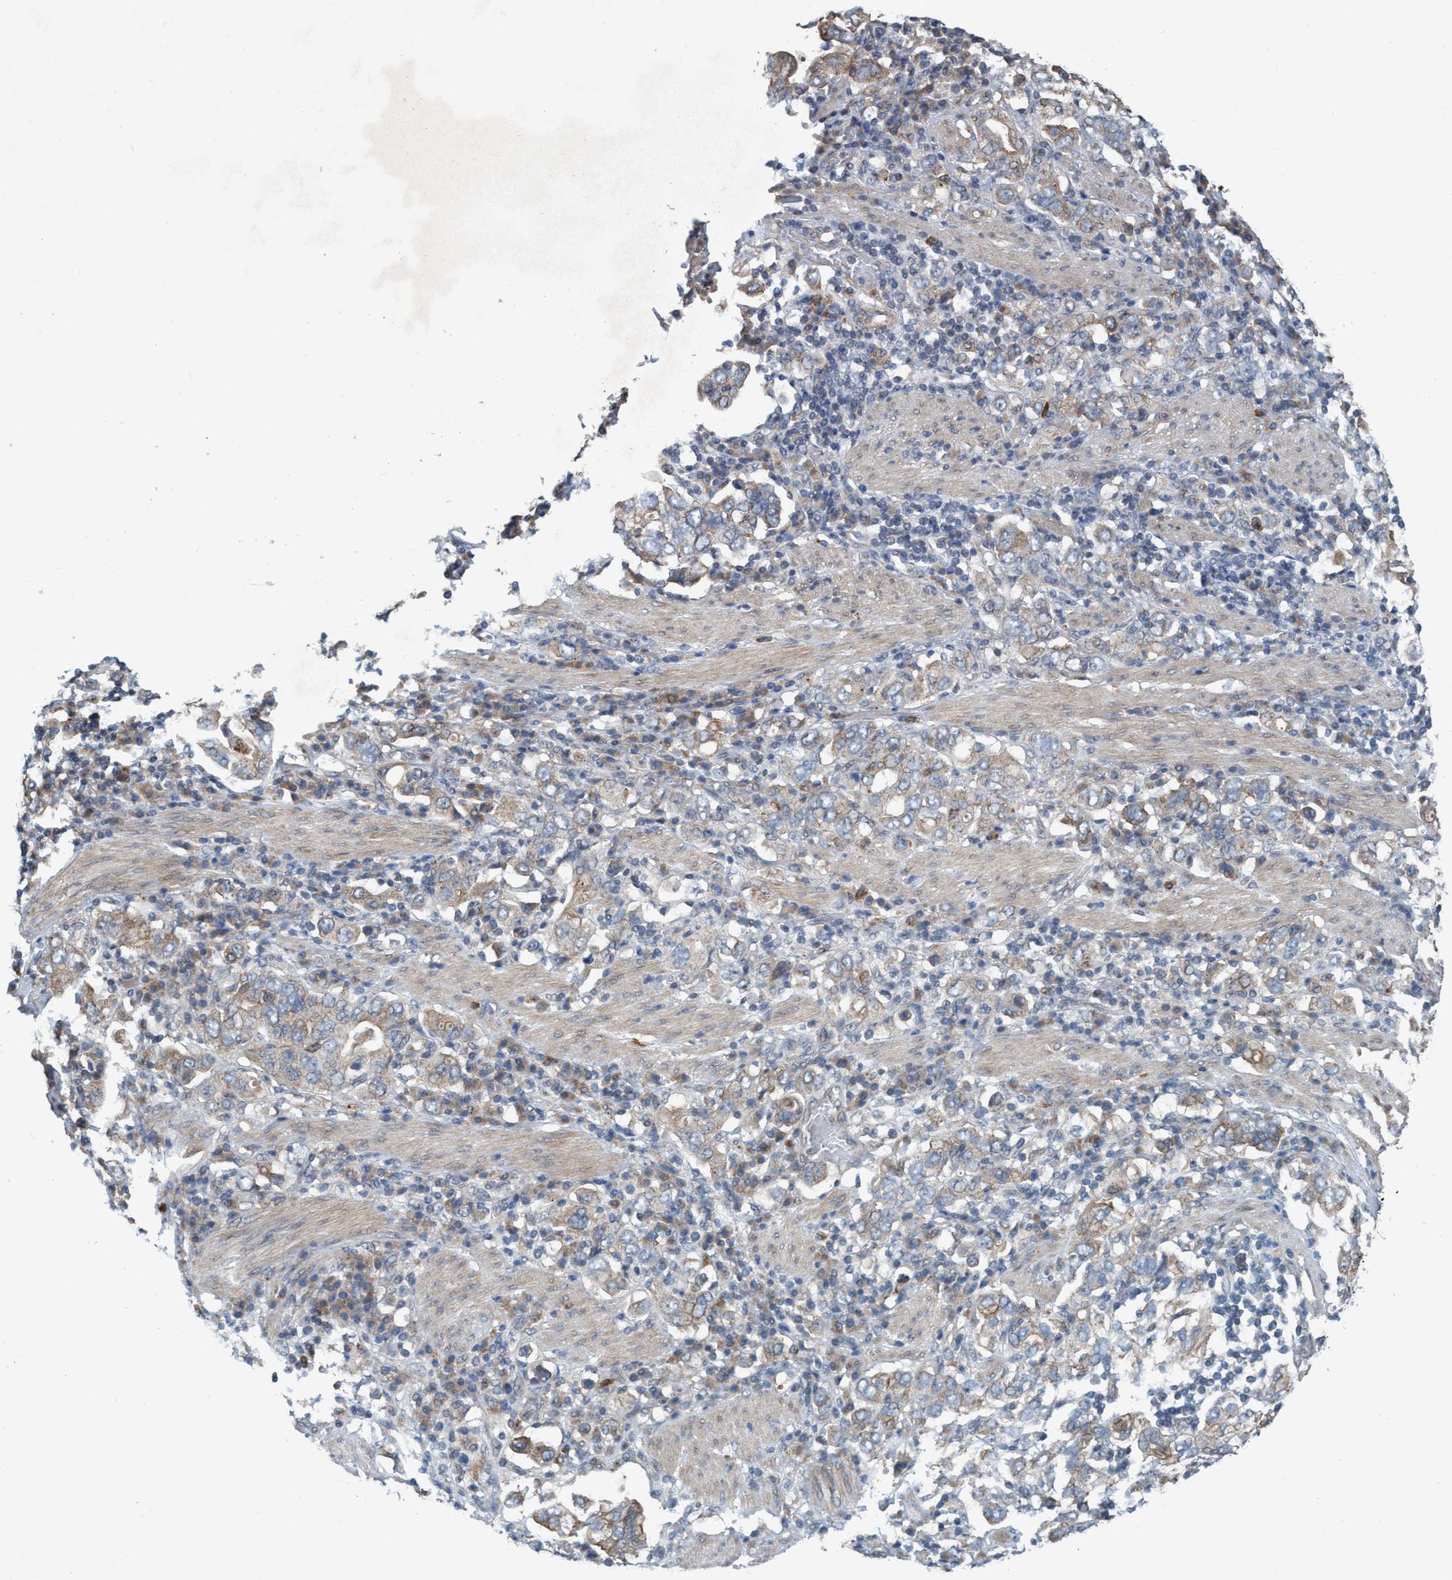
{"staining": {"intensity": "weak", "quantity": "<25%", "location": "cytoplasmic/membranous"}, "tissue": "stomach cancer", "cell_type": "Tumor cells", "image_type": "cancer", "snomed": [{"axis": "morphology", "description": "Adenocarcinoma, NOS"}, {"axis": "topography", "description": "Stomach, upper"}], "caption": "The immunohistochemistry (IHC) photomicrograph has no significant staining in tumor cells of stomach adenocarcinoma tissue.", "gene": "TRIM65", "patient": {"sex": "male", "age": 62}}